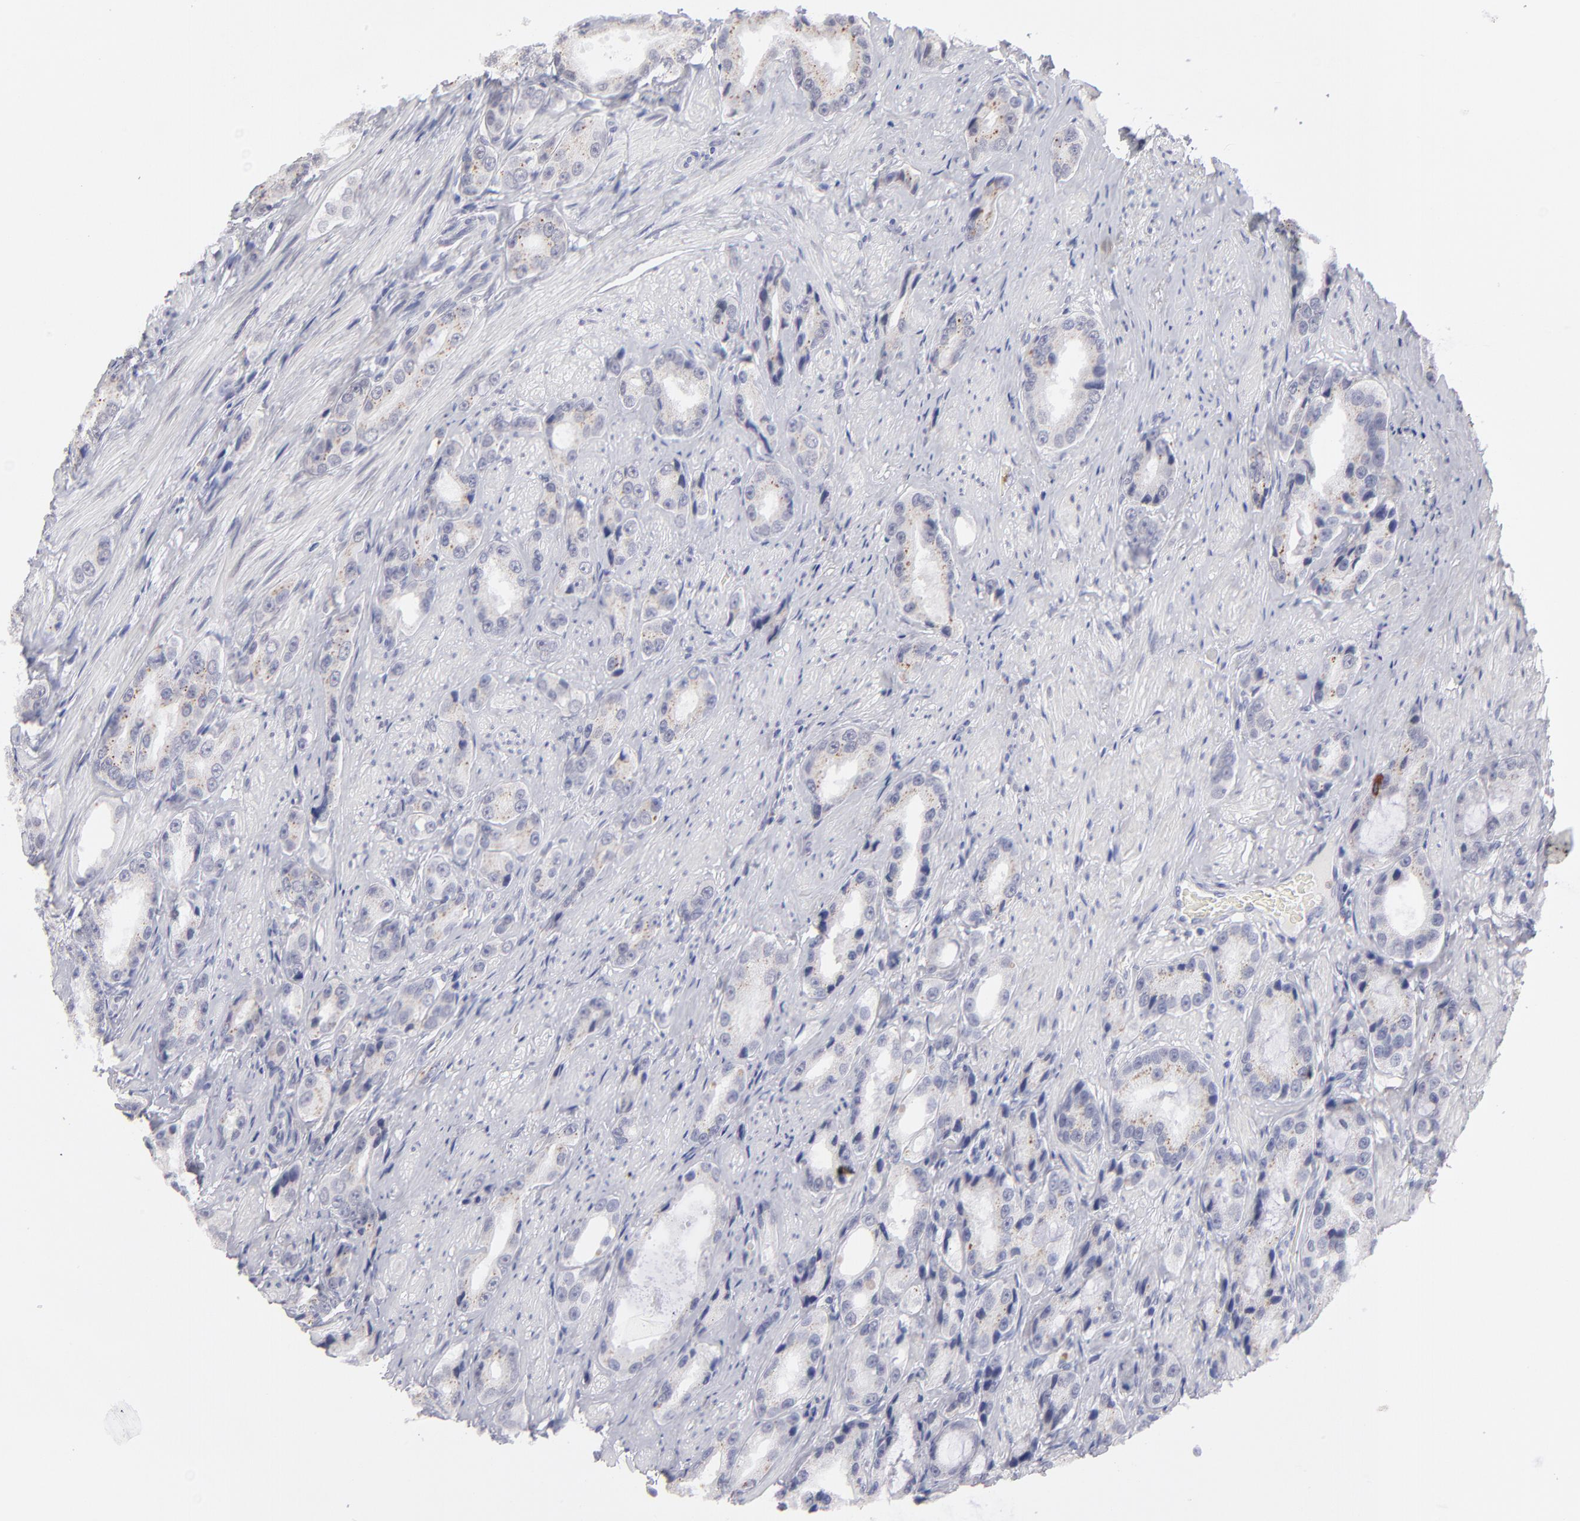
{"staining": {"intensity": "negative", "quantity": "none", "location": "none"}, "tissue": "prostate cancer", "cell_type": "Tumor cells", "image_type": "cancer", "snomed": [{"axis": "morphology", "description": "Adenocarcinoma, Medium grade"}, {"axis": "topography", "description": "Prostate"}], "caption": "High magnification brightfield microscopy of prostate cancer stained with DAB (brown) and counterstained with hematoxylin (blue): tumor cells show no significant expression.", "gene": "MGAM", "patient": {"sex": "male", "age": 60}}